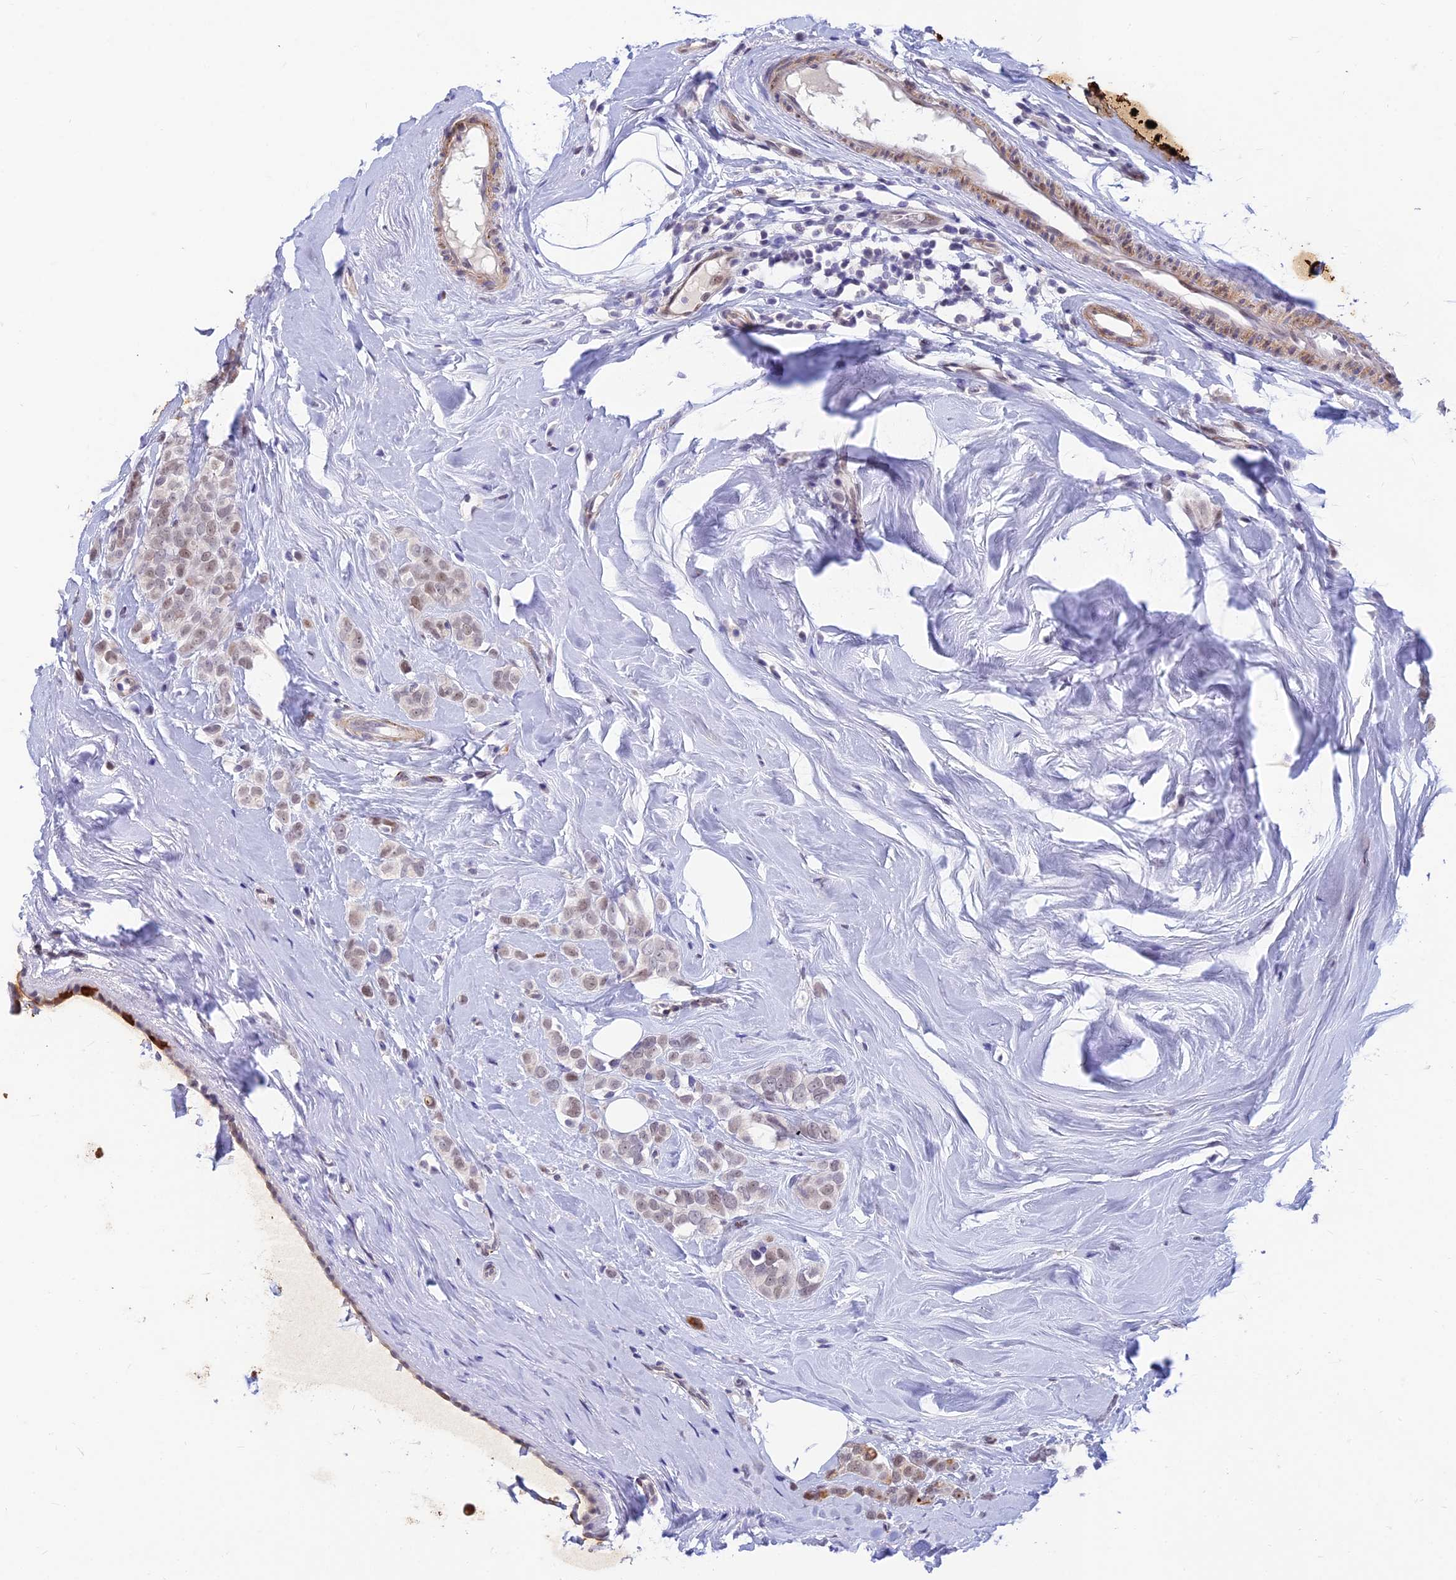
{"staining": {"intensity": "weak", "quantity": "25%-75%", "location": "nuclear"}, "tissue": "breast cancer", "cell_type": "Tumor cells", "image_type": "cancer", "snomed": [{"axis": "morphology", "description": "Lobular carcinoma"}, {"axis": "topography", "description": "Breast"}], "caption": "The image demonstrates a brown stain indicating the presence of a protein in the nuclear of tumor cells in breast cancer.", "gene": "CLK4", "patient": {"sex": "female", "age": 47}}